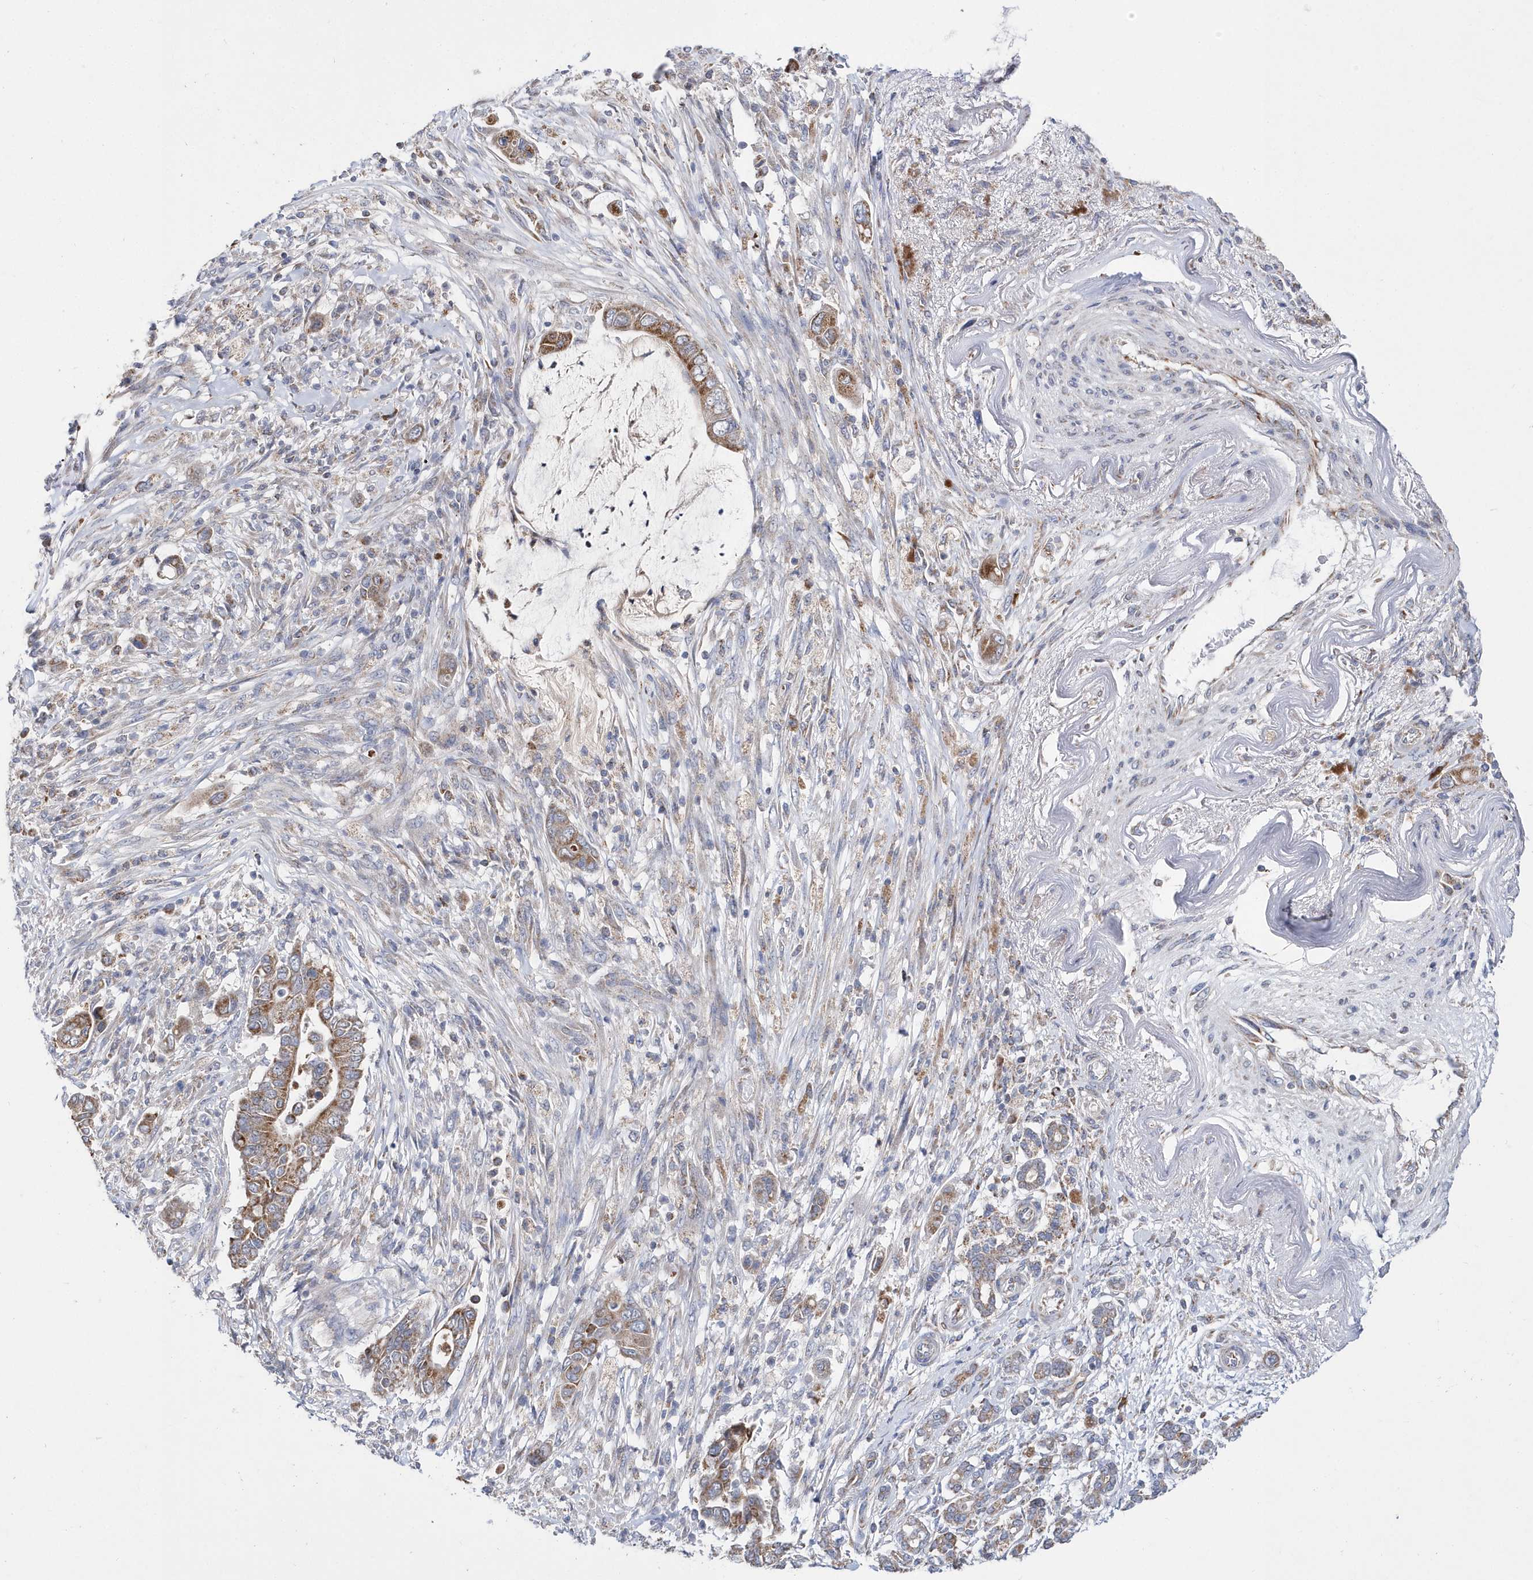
{"staining": {"intensity": "moderate", "quantity": ">75%", "location": "cytoplasmic/membranous"}, "tissue": "pancreatic cancer", "cell_type": "Tumor cells", "image_type": "cancer", "snomed": [{"axis": "morphology", "description": "Adenocarcinoma, NOS"}, {"axis": "topography", "description": "Pancreas"}], "caption": "Immunohistochemistry staining of pancreatic adenocarcinoma, which reveals medium levels of moderate cytoplasmic/membranous expression in approximately >75% of tumor cells indicating moderate cytoplasmic/membranous protein expression. The staining was performed using DAB (brown) for protein detection and nuclei were counterstained in hematoxylin (blue).", "gene": "SPATA5", "patient": {"sex": "male", "age": 68}}